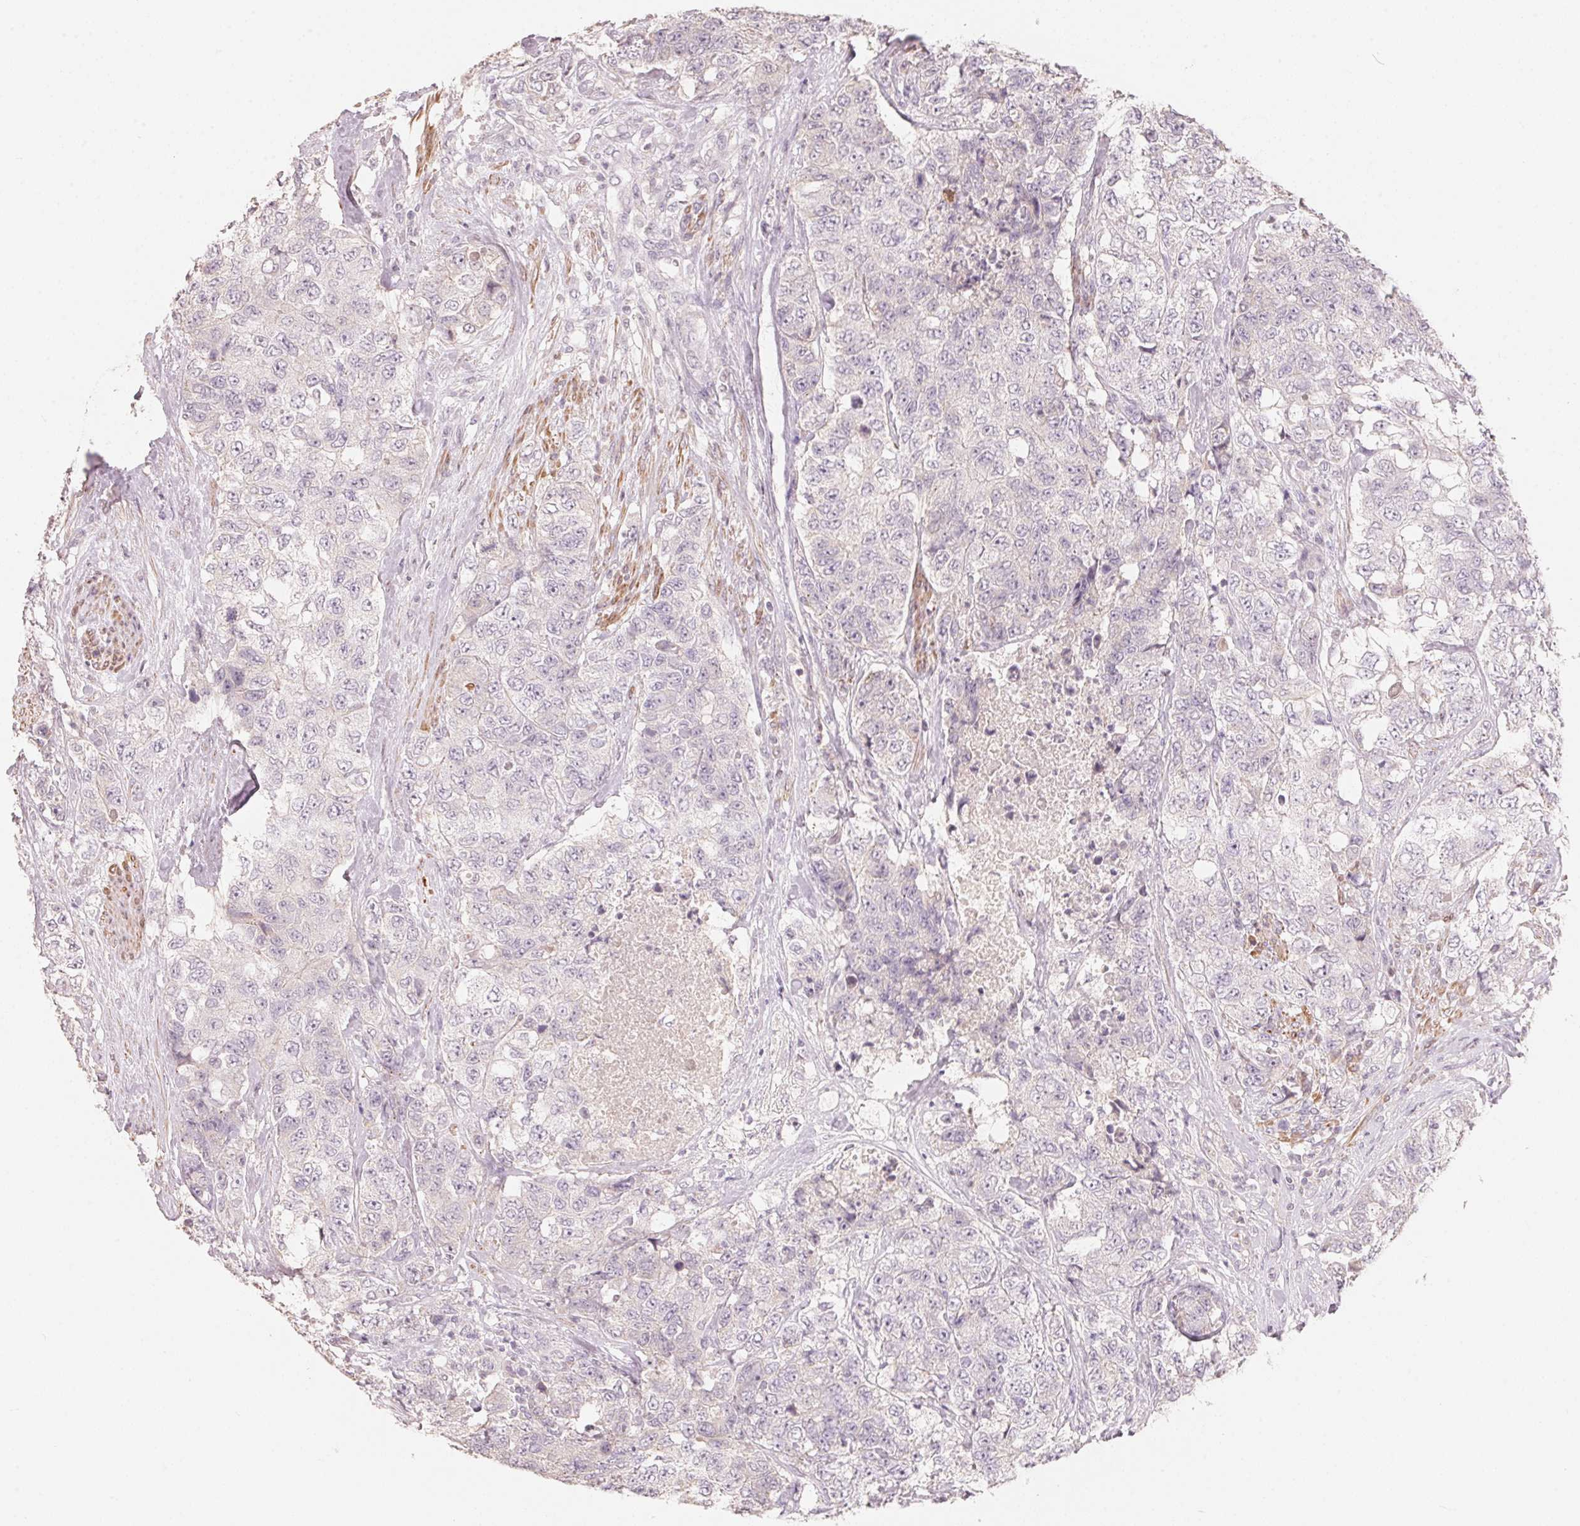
{"staining": {"intensity": "negative", "quantity": "none", "location": "none"}, "tissue": "urothelial cancer", "cell_type": "Tumor cells", "image_type": "cancer", "snomed": [{"axis": "morphology", "description": "Urothelial carcinoma, High grade"}, {"axis": "topography", "description": "Urinary bladder"}], "caption": "This histopathology image is of high-grade urothelial carcinoma stained with IHC to label a protein in brown with the nuclei are counter-stained blue. There is no staining in tumor cells.", "gene": "TP53AIP1", "patient": {"sex": "female", "age": 78}}